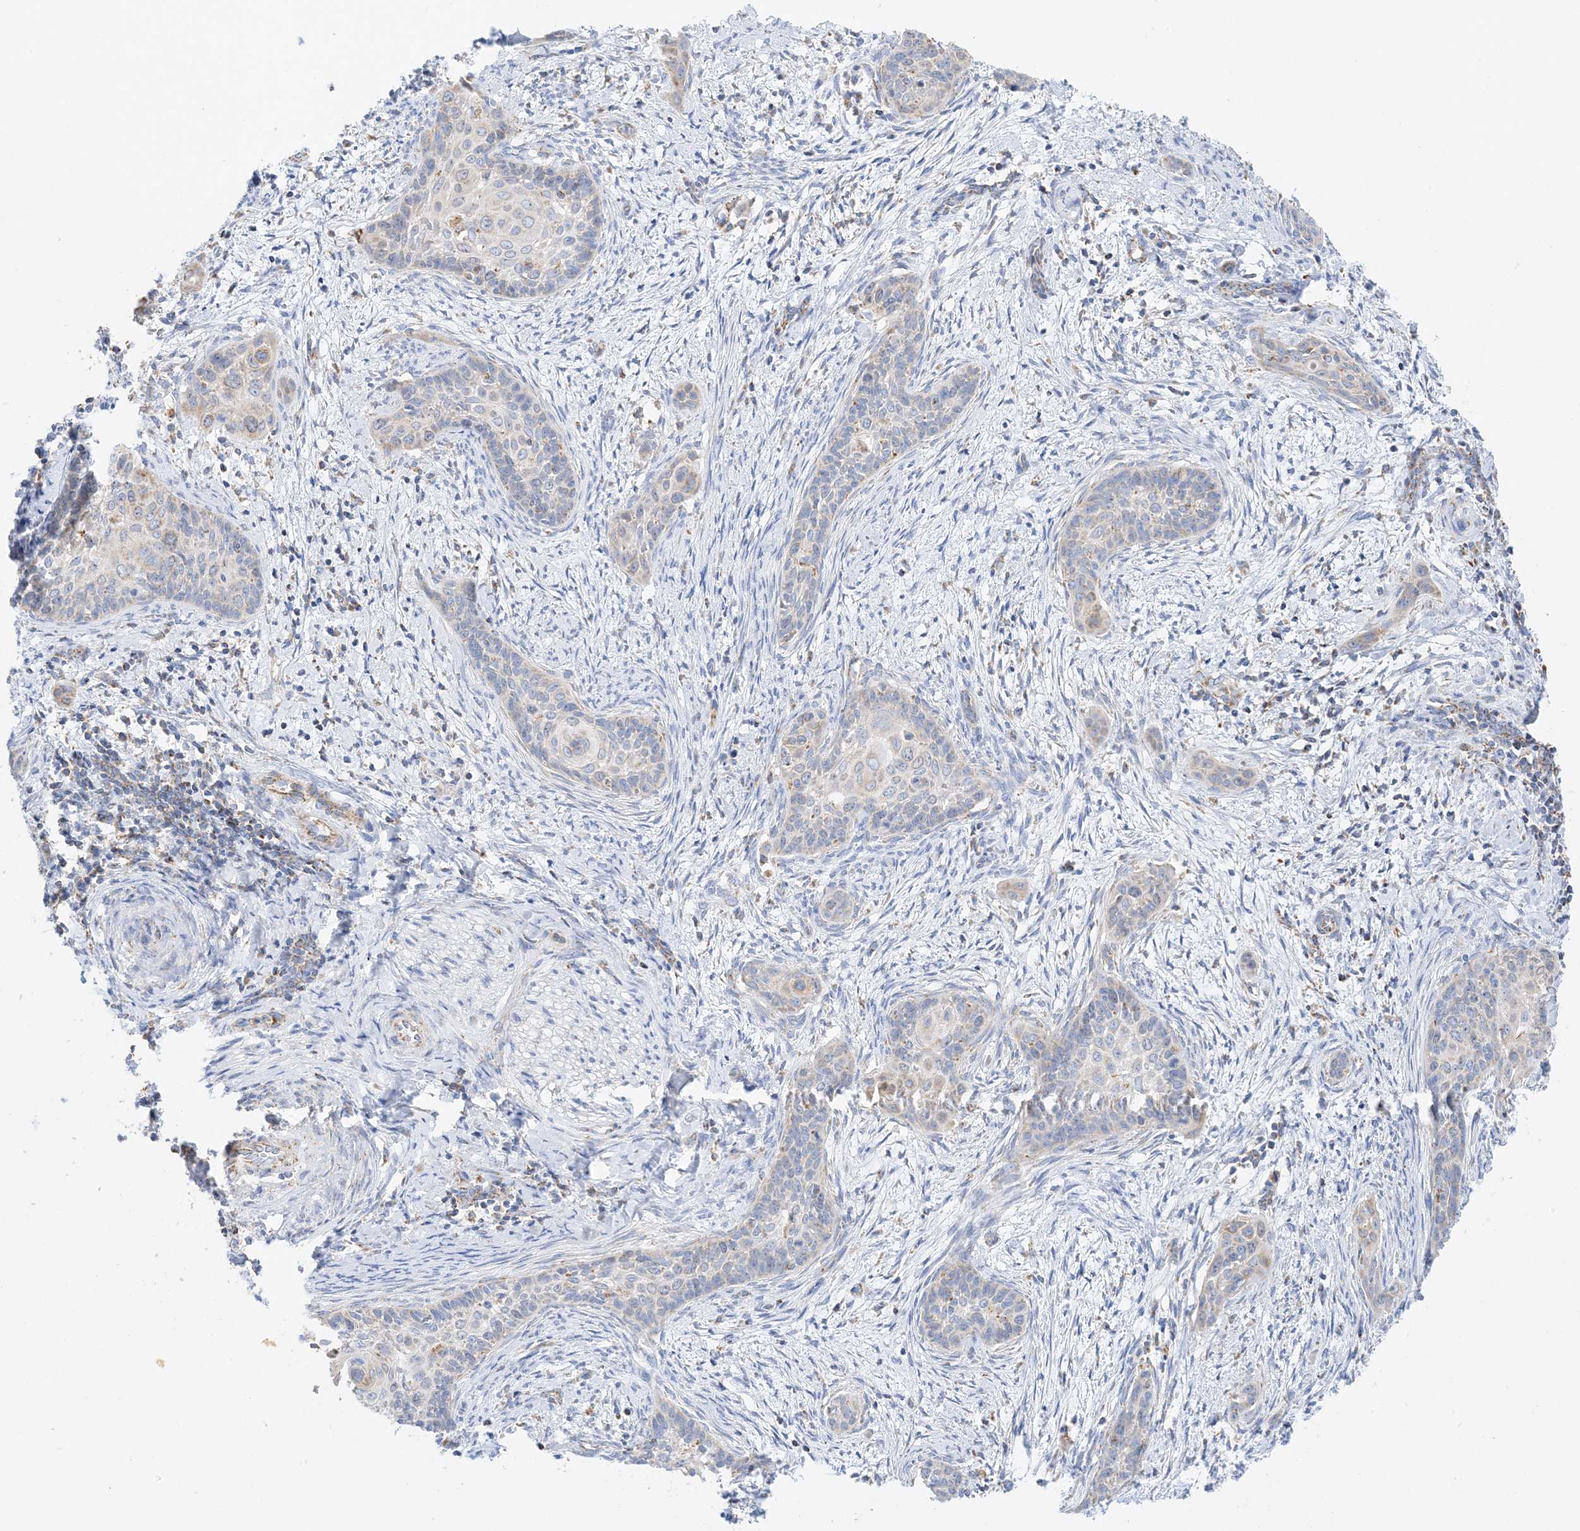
{"staining": {"intensity": "weak", "quantity": "<25%", "location": "cytoplasmic/membranous"}, "tissue": "cervical cancer", "cell_type": "Tumor cells", "image_type": "cancer", "snomed": [{"axis": "morphology", "description": "Squamous cell carcinoma, NOS"}, {"axis": "topography", "description": "Cervix"}], "caption": "Immunohistochemistry (IHC) image of neoplastic tissue: human cervical cancer (squamous cell carcinoma) stained with DAB (3,3'-diaminobenzidine) shows no significant protein positivity in tumor cells.", "gene": "CAPN13", "patient": {"sex": "female", "age": 33}}